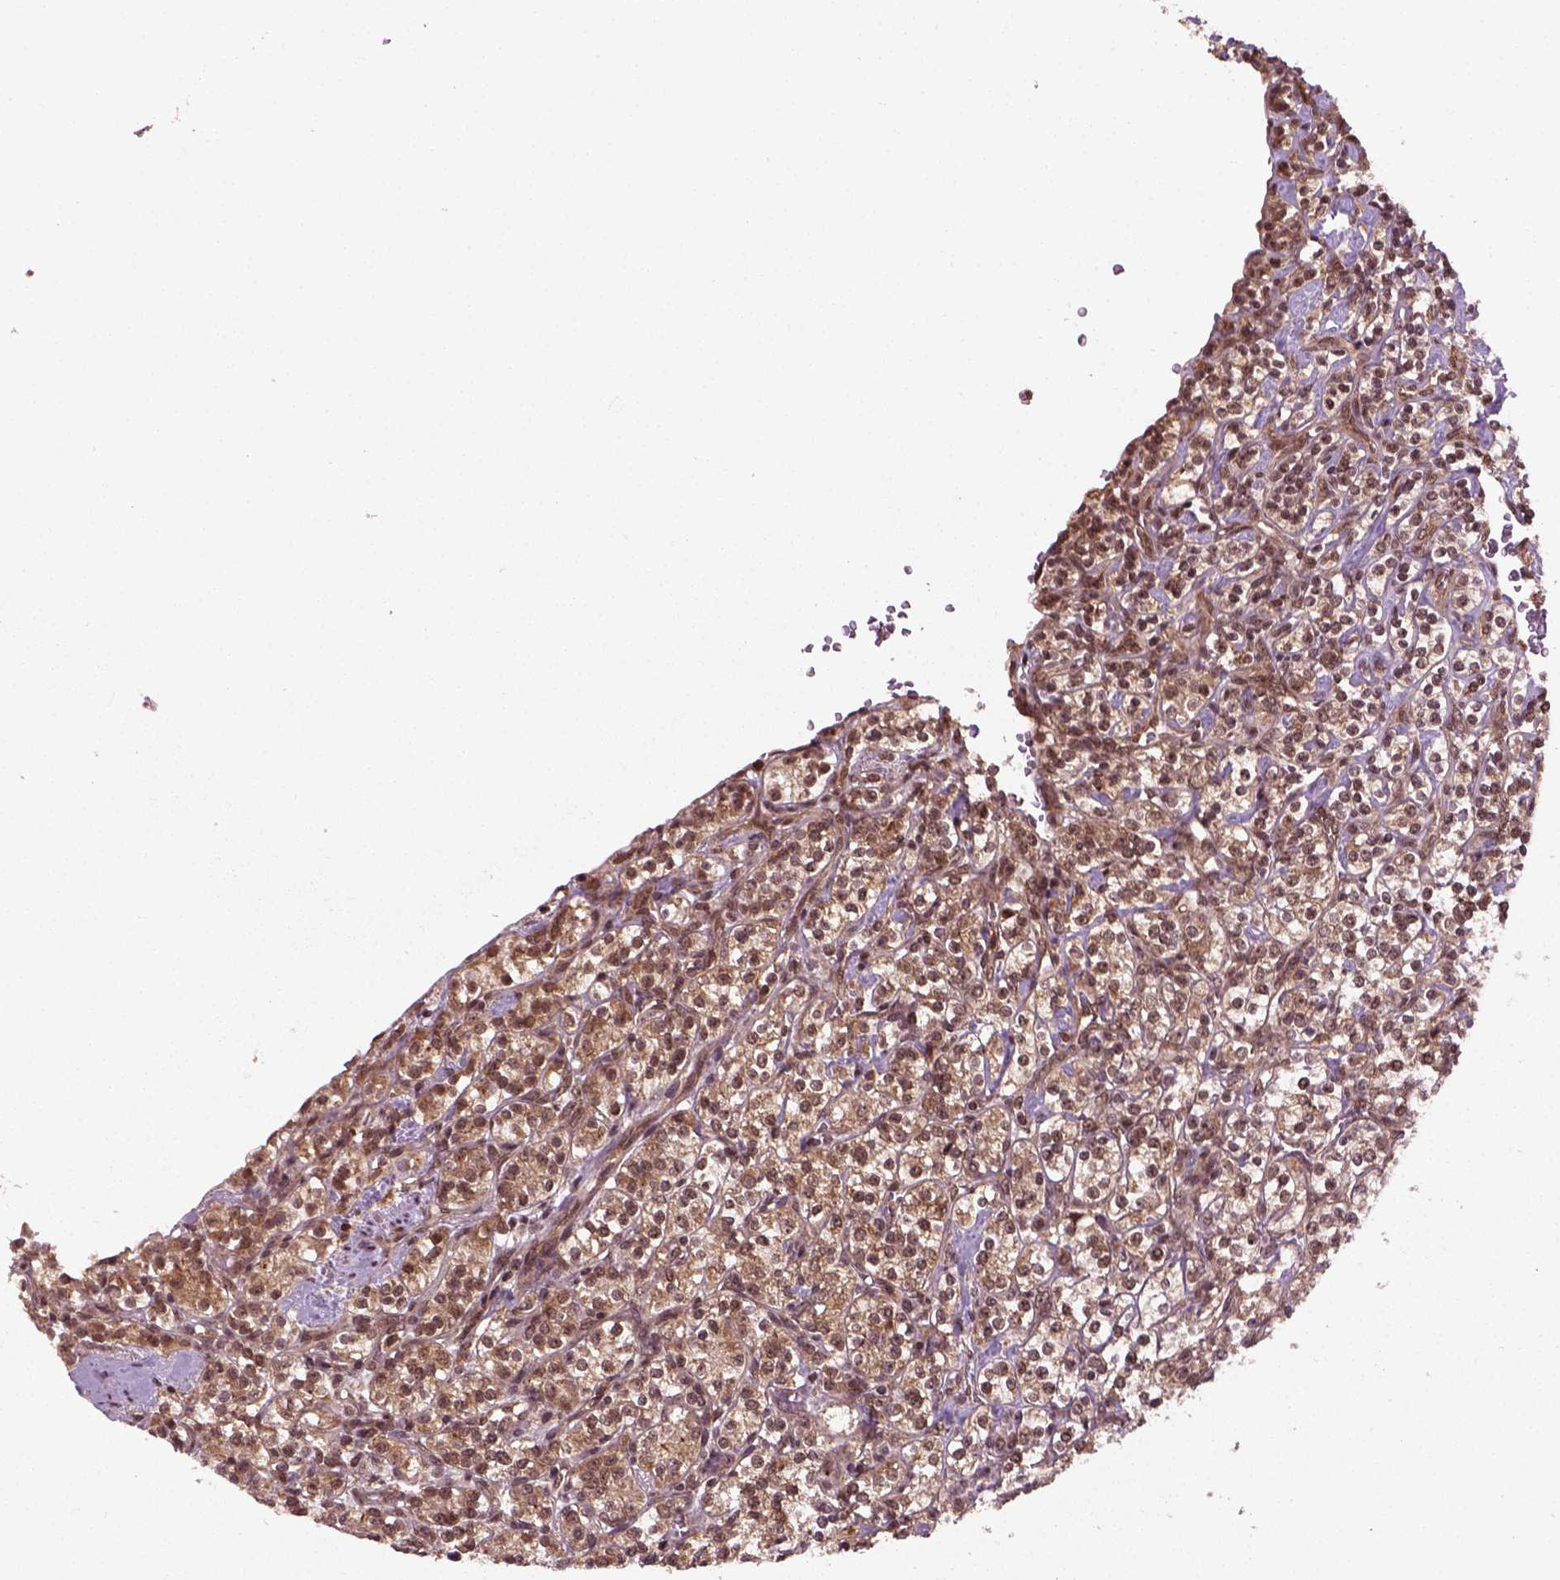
{"staining": {"intensity": "moderate", "quantity": ">75%", "location": "cytoplasmic/membranous,nuclear"}, "tissue": "renal cancer", "cell_type": "Tumor cells", "image_type": "cancer", "snomed": [{"axis": "morphology", "description": "Adenocarcinoma, NOS"}, {"axis": "topography", "description": "Kidney"}], "caption": "Immunohistochemistry (IHC) of renal adenocarcinoma exhibits medium levels of moderate cytoplasmic/membranous and nuclear staining in about >75% of tumor cells.", "gene": "NUDT9", "patient": {"sex": "male", "age": 77}}